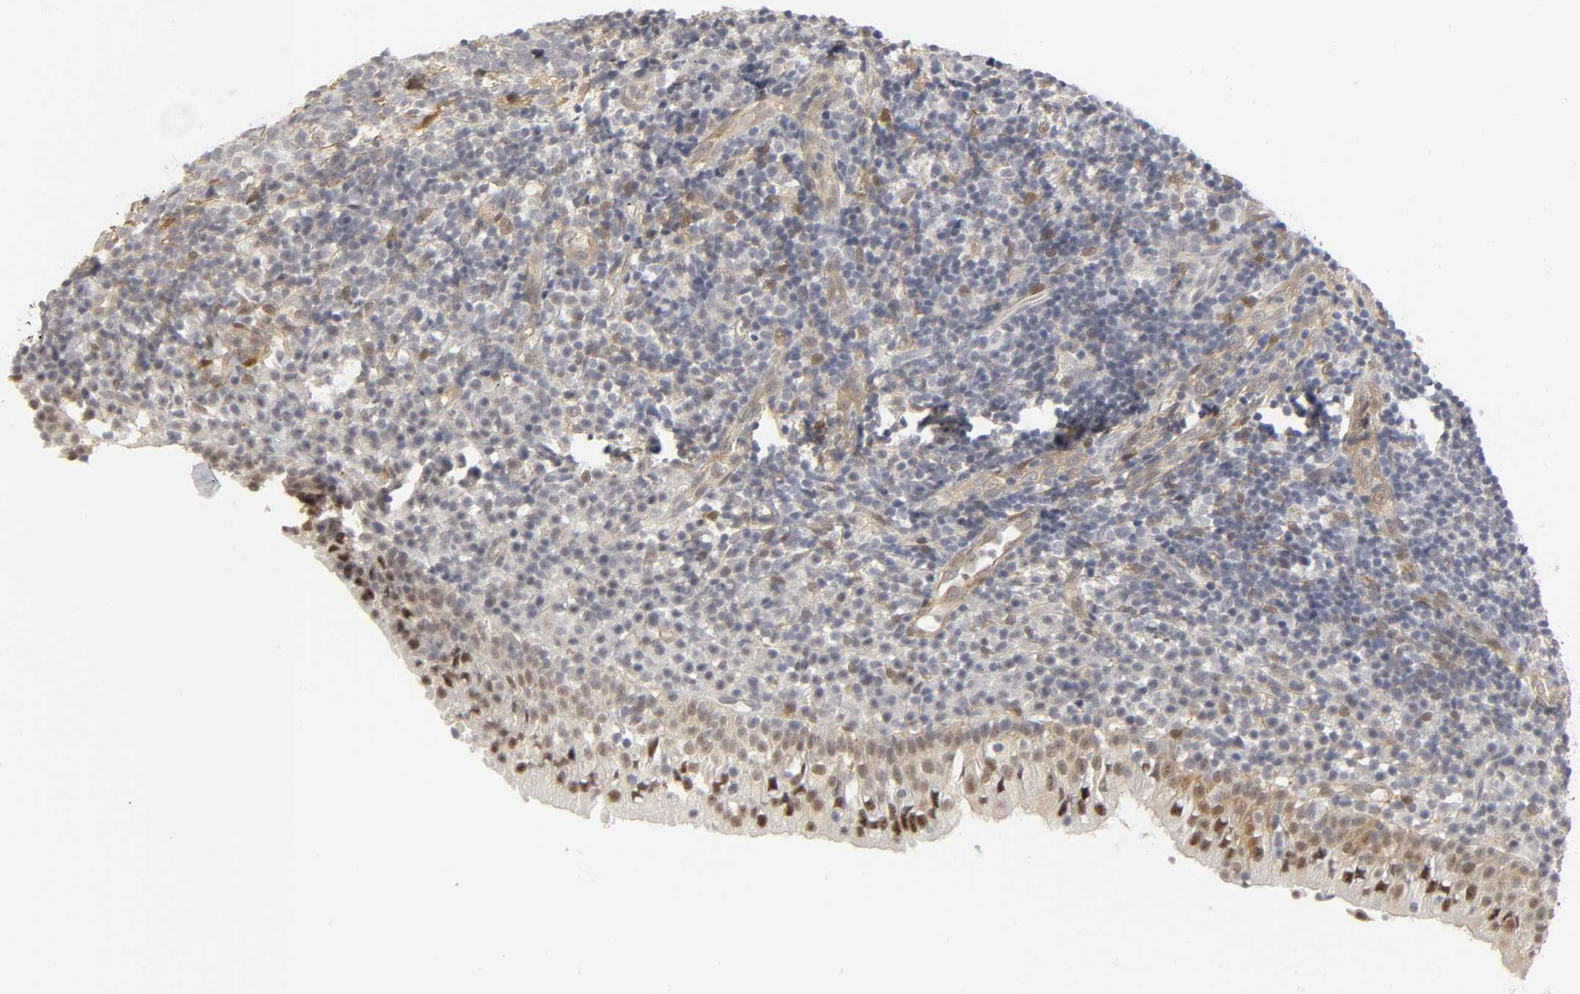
{"staining": {"intensity": "negative", "quantity": "none", "location": "none"}, "tissue": "tonsil", "cell_type": "Germinal center cells", "image_type": "normal", "snomed": [{"axis": "morphology", "description": "Normal tissue, NOS"}, {"axis": "topography", "description": "Tonsil"}], "caption": "A histopathology image of tonsil stained for a protein exhibits no brown staining in germinal center cells. (Stains: DAB (3,3'-diaminobenzidine) immunohistochemistry with hematoxylin counter stain, Microscopy: brightfield microscopy at high magnification).", "gene": "PDLIM3", "patient": {"sex": "female", "age": 40}}